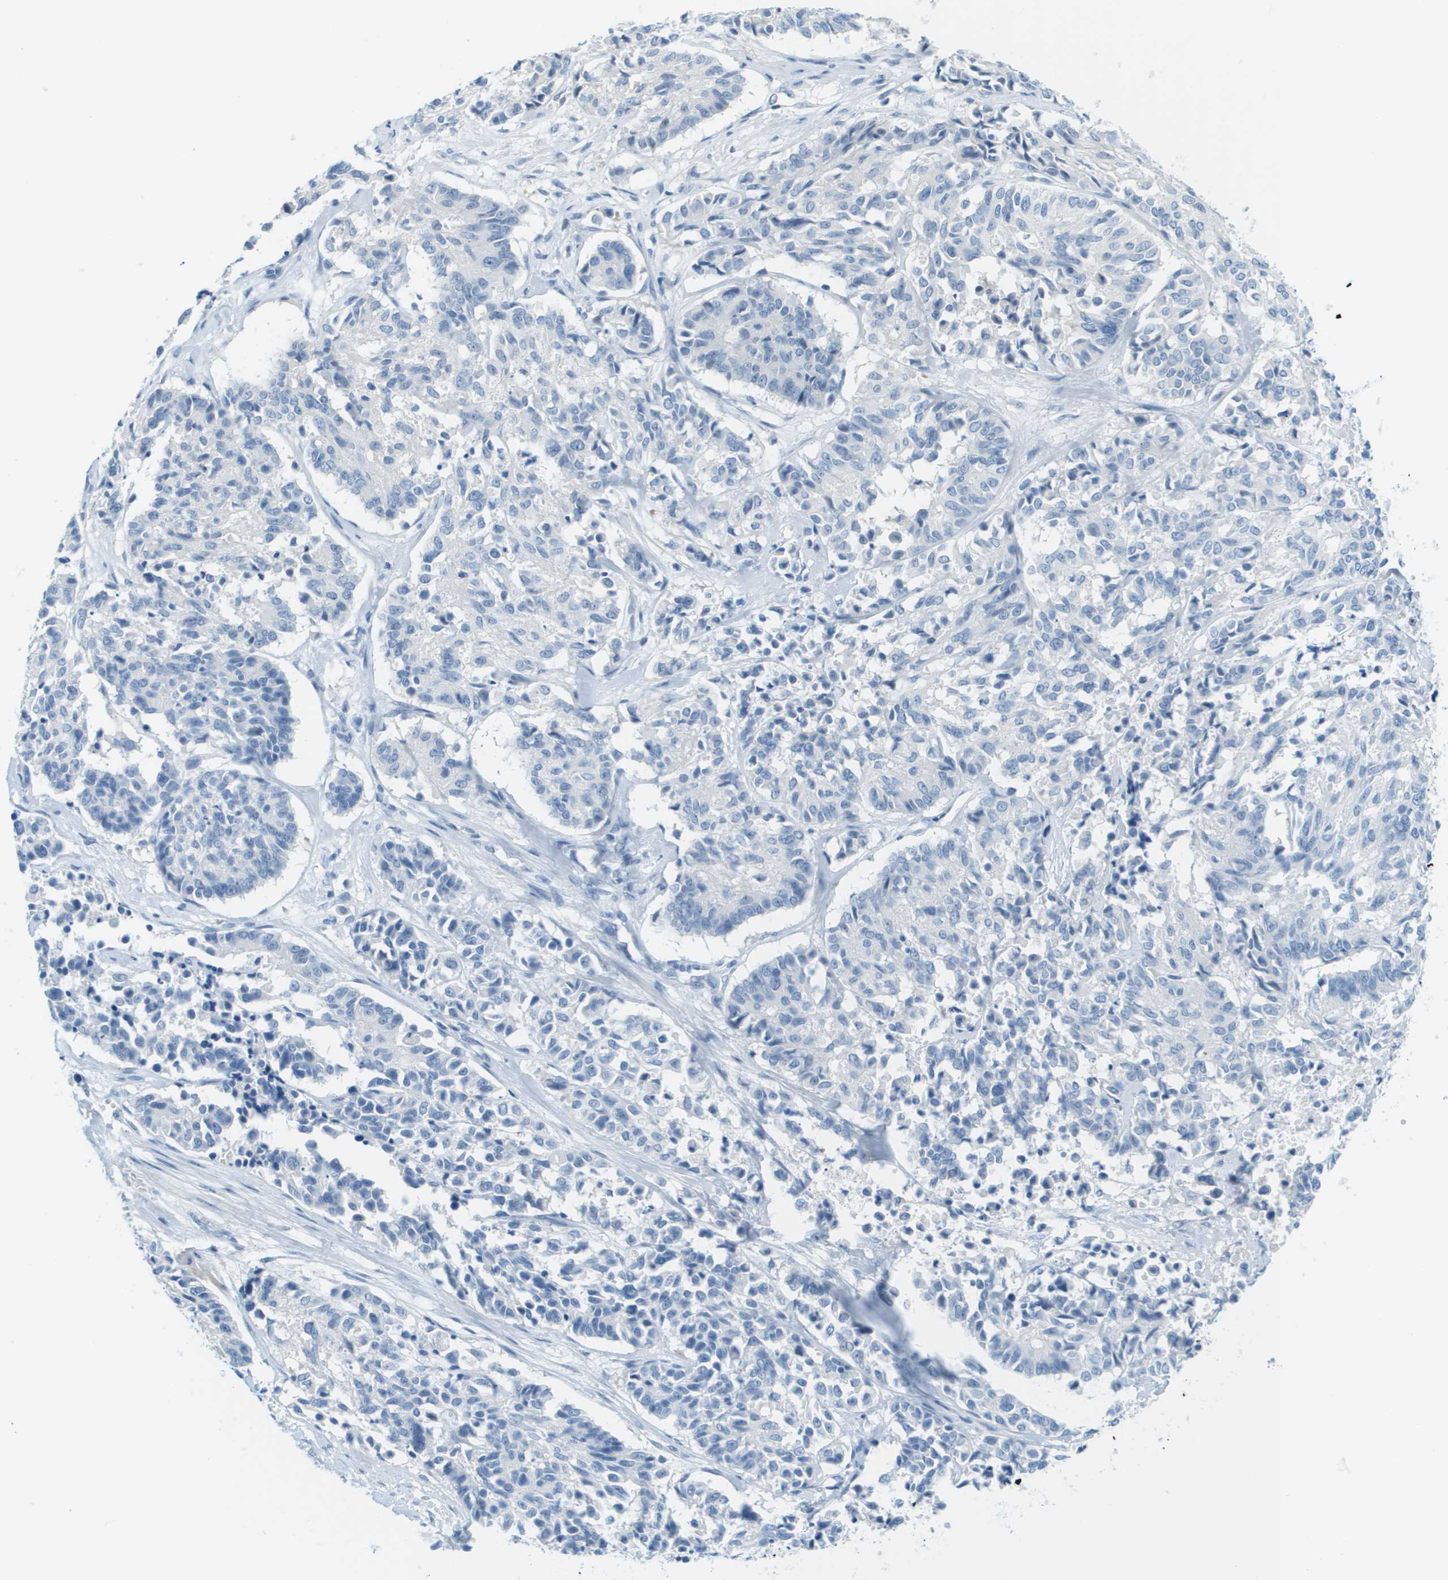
{"staining": {"intensity": "negative", "quantity": "none", "location": "none"}, "tissue": "cervical cancer", "cell_type": "Tumor cells", "image_type": "cancer", "snomed": [{"axis": "morphology", "description": "Squamous cell carcinoma, NOS"}, {"axis": "topography", "description": "Cervix"}], "caption": "Tumor cells are negative for brown protein staining in squamous cell carcinoma (cervical).", "gene": "CDHR2", "patient": {"sex": "female", "age": 35}}